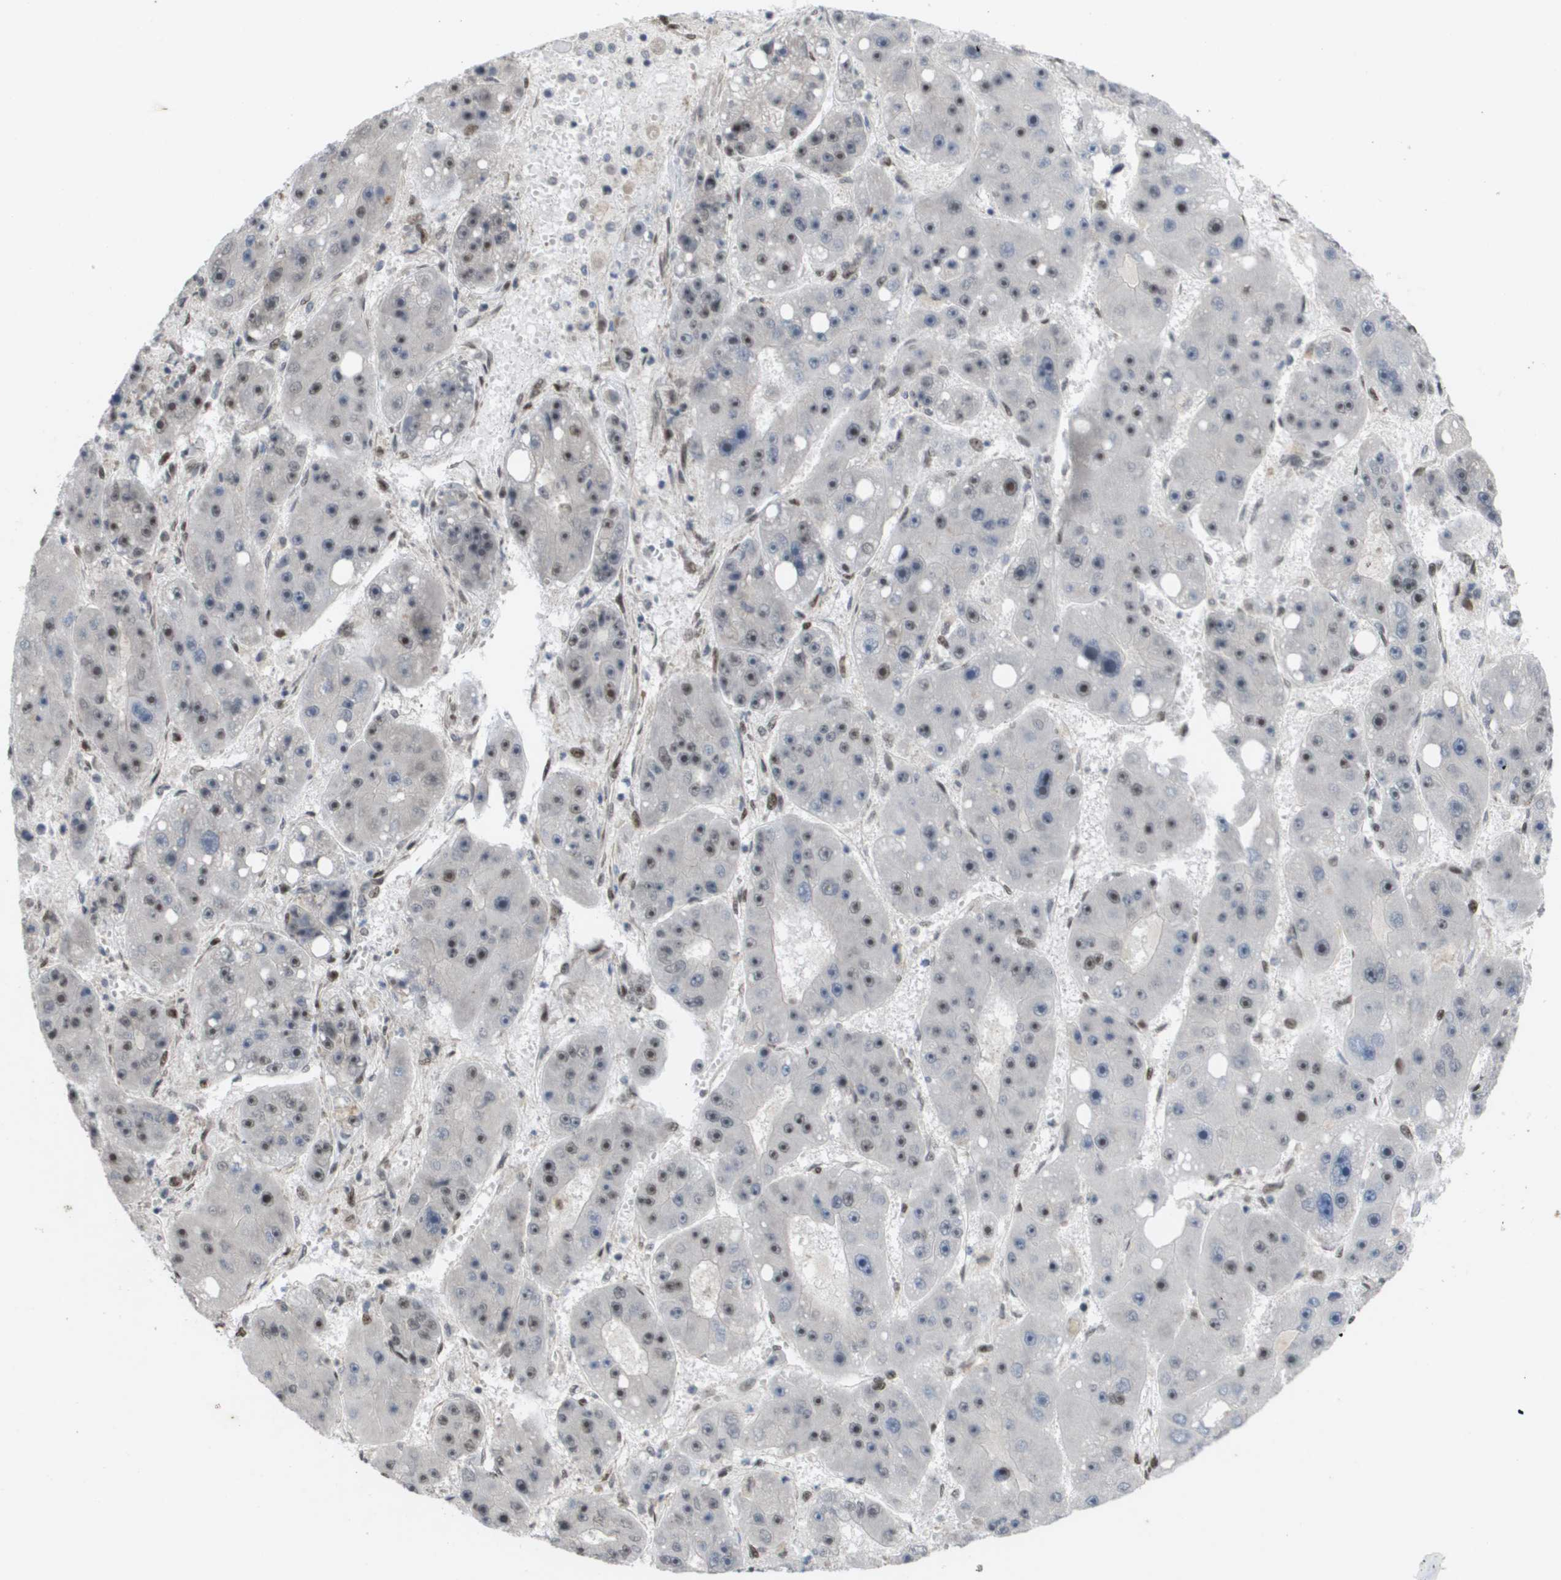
{"staining": {"intensity": "moderate", "quantity": "25%-75%", "location": "nuclear"}, "tissue": "liver cancer", "cell_type": "Tumor cells", "image_type": "cancer", "snomed": [{"axis": "morphology", "description": "Carcinoma, Hepatocellular, NOS"}, {"axis": "topography", "description": "Liver"}], "caption": "Tumor cells display moderate nuclear staining in about 25%-75% of cells in hepatocellular carcinoma (liver).", "gene": "CDT1", "patient": {"sex": "female", "age": 61}}